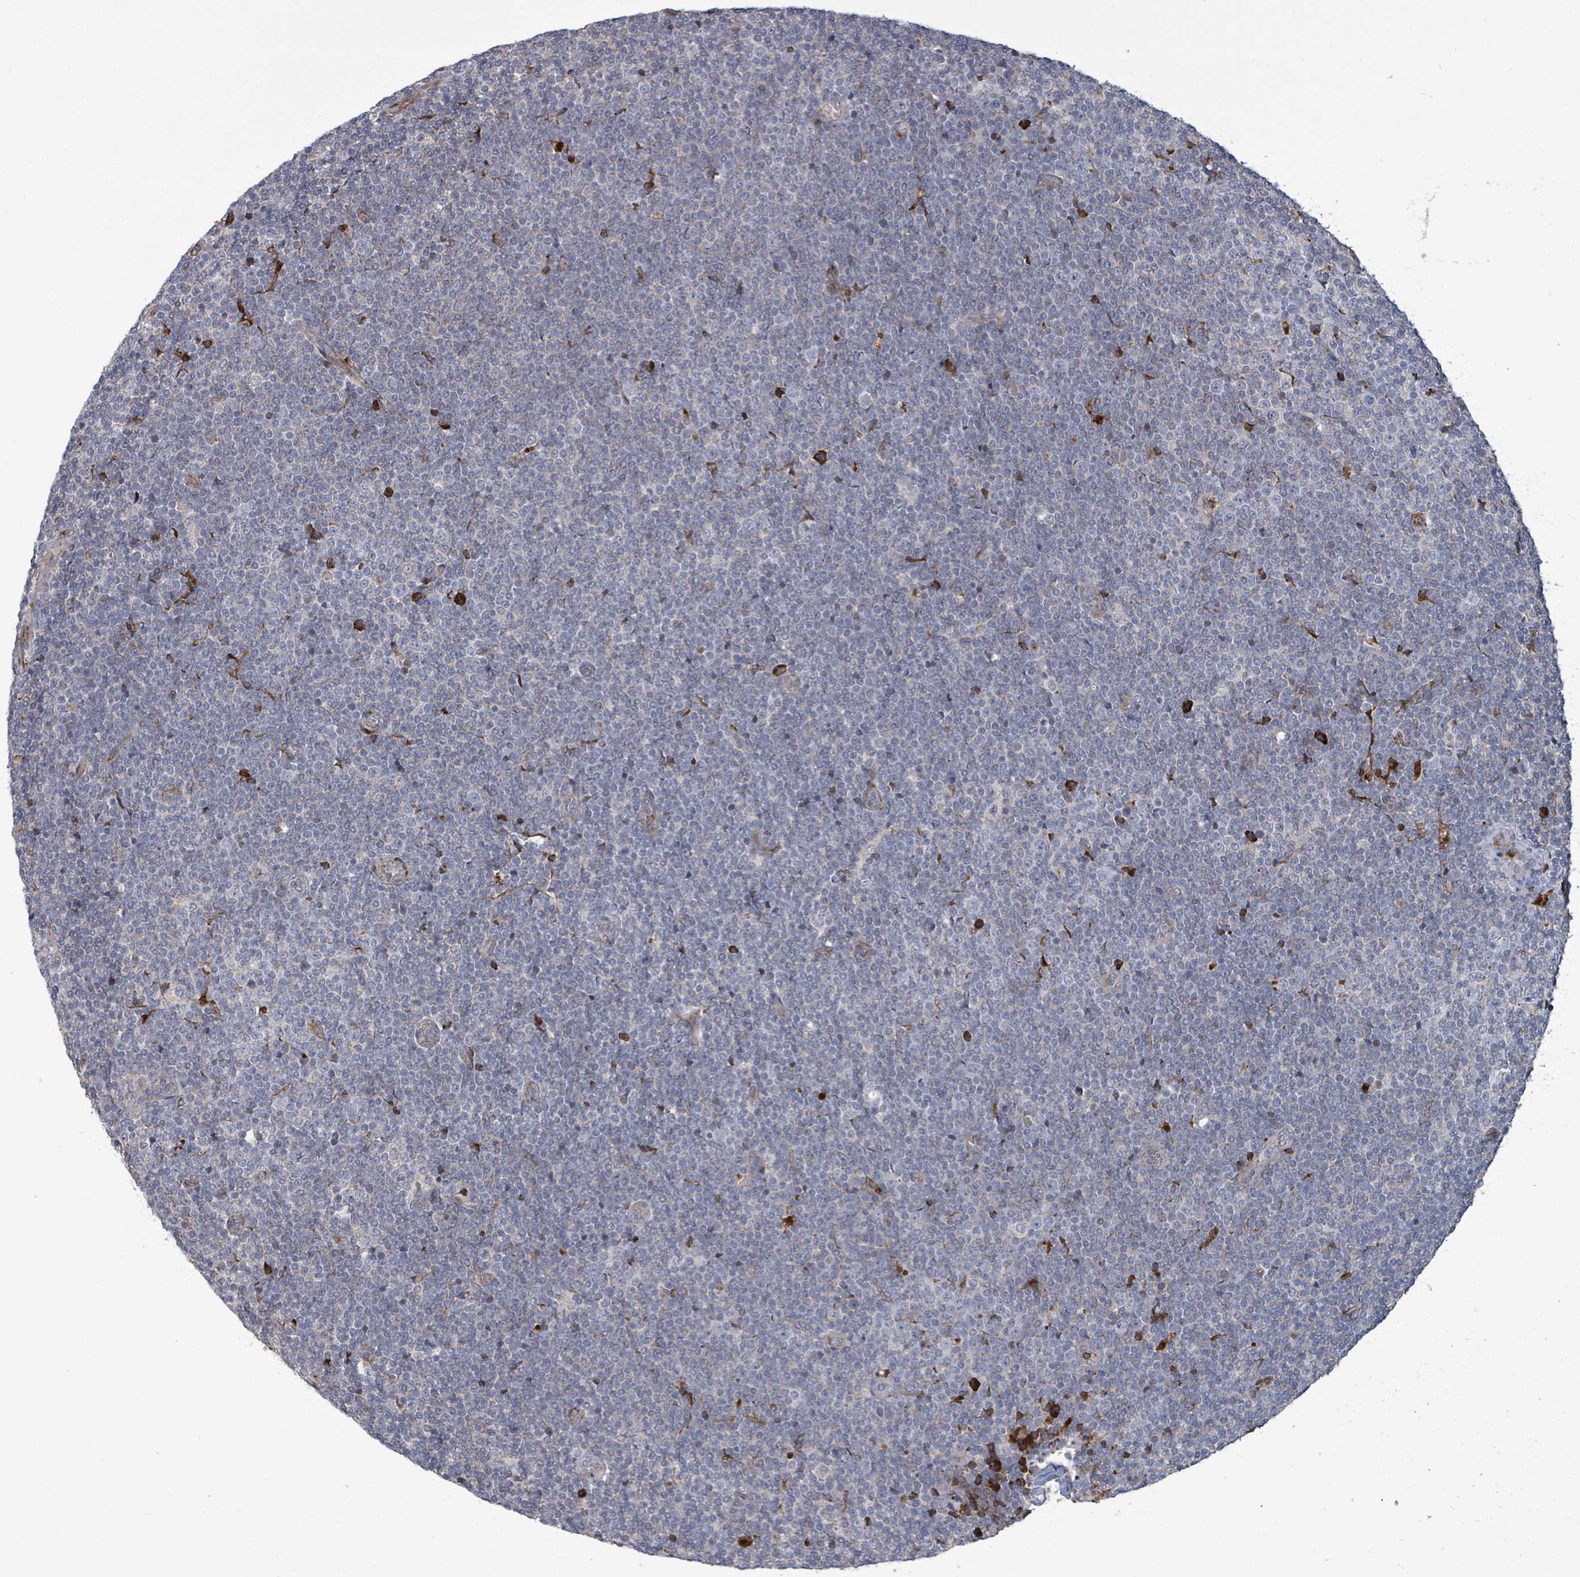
{"staining": {"intensity": "negative", "quantity": "none", "location": "none"}, "tissue": "lymphoma", "cell_type": "Tumor cells", "image_type": "cancer", "snomed": [{"axis": "morphology", "description": "Malignant lymphoma, non-Hodgkin's type, Low grade"}, {"axis": "topography", "description": "Lymph node"}], "caption": "Immunohistochemistry (IHC) micrograph of lymphoma stained for a protein (brown), which demonstrates no positivity in tumor cells.", "gene": "GRM8", "patient": {"sex": "male", "age": 48}}